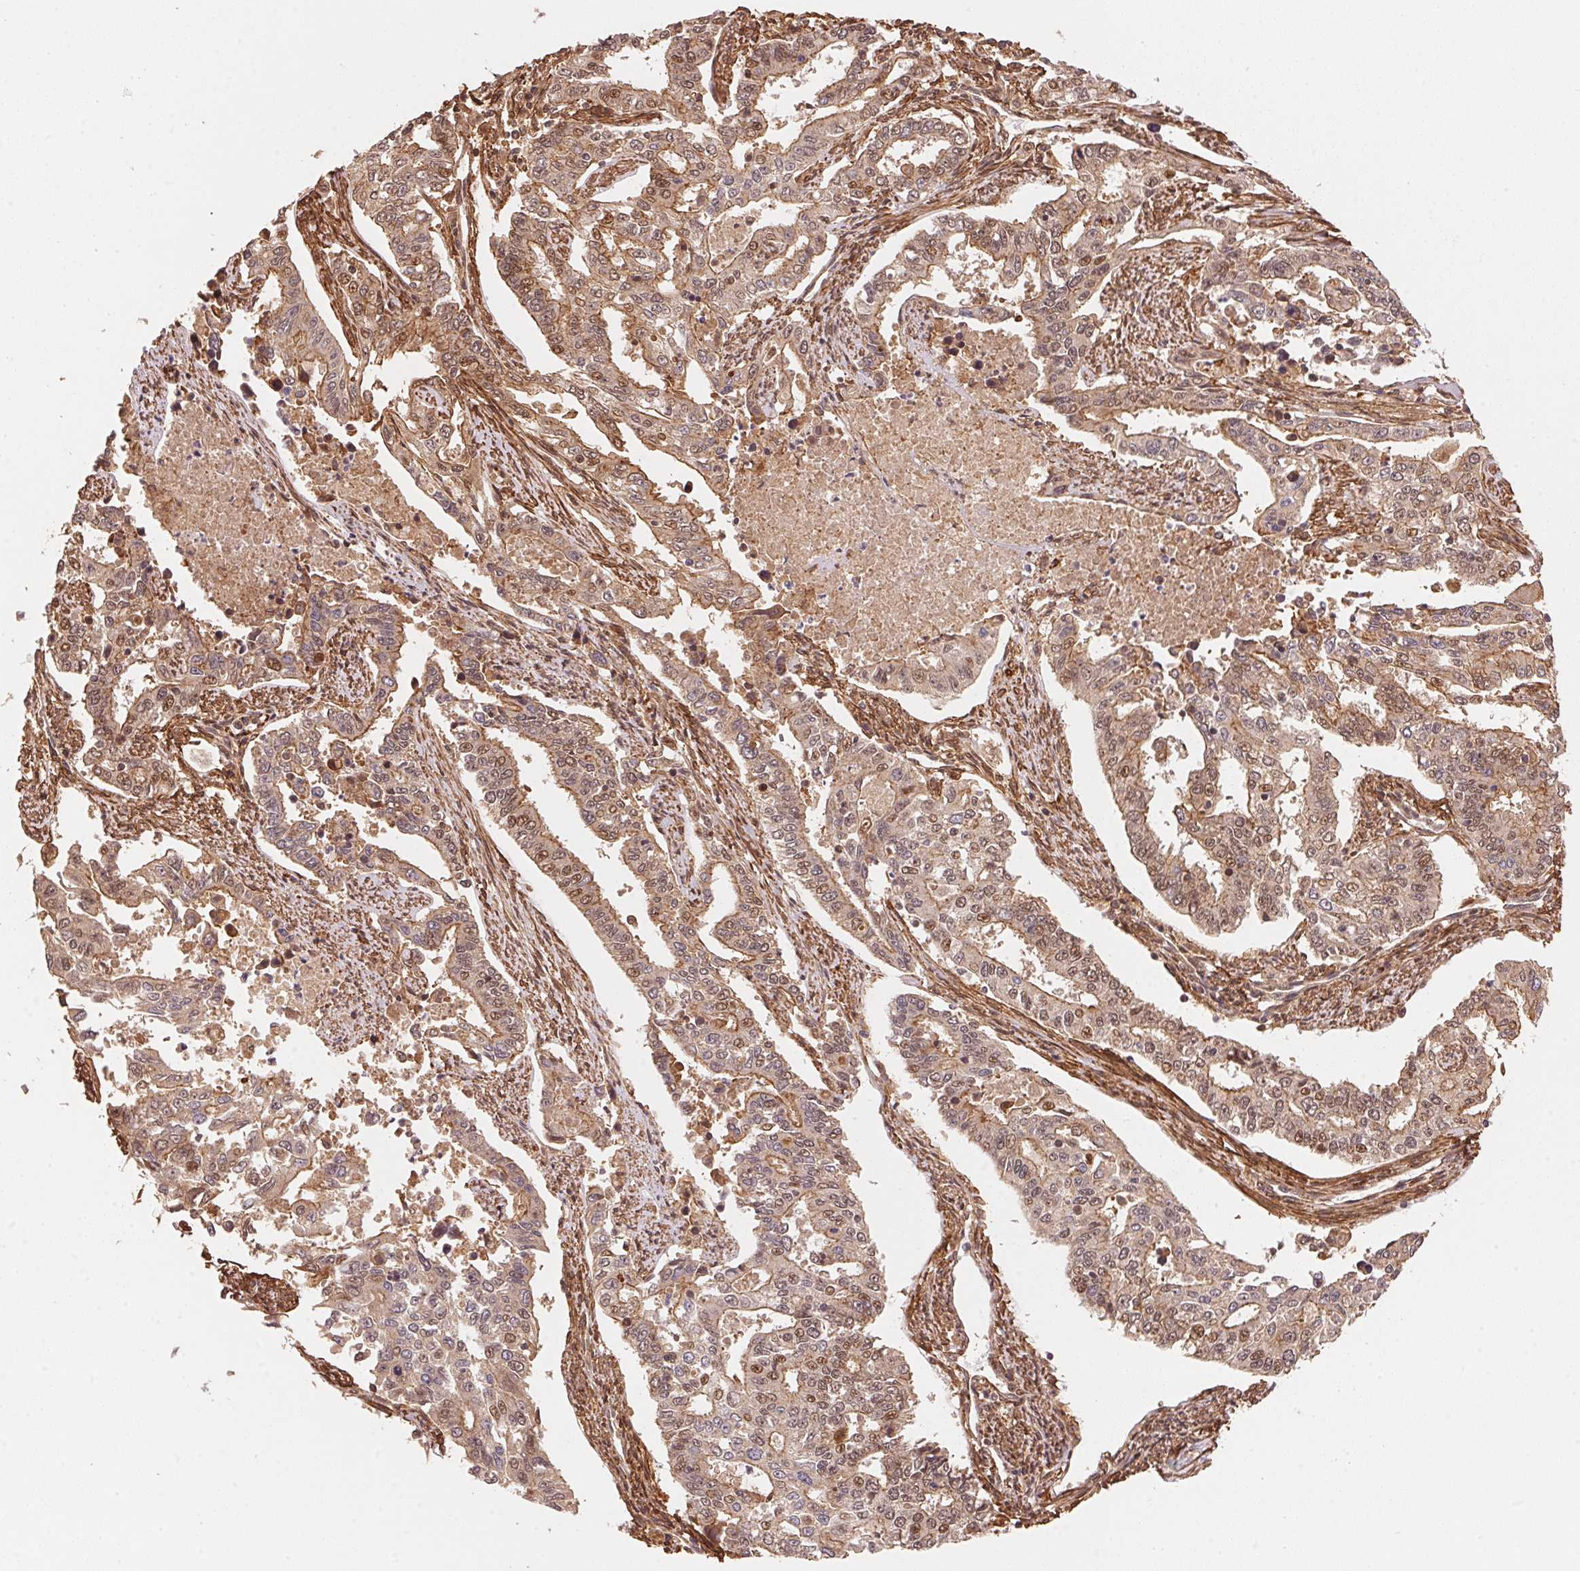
{"staining": {"intensity": "moderate", "quantity": ">75%", "location": "nuclear"}, "tissue": "endometrial cancer", "cell_type": "Tumor cells", "image_type": "cancer", "snomed": [{"axis": "morphology", "description": "Adenocarcinoma, NOS"}, {"axis": "topography", "description": "Uterus"}], "caption": "Endometrial cancer was stained to show a protein in brown. There is medium levels of moderate nuclear staining in about >75% of tumor cells.", "gene": "TNIP2", "patient": {"sex": "female", "age": 59}}